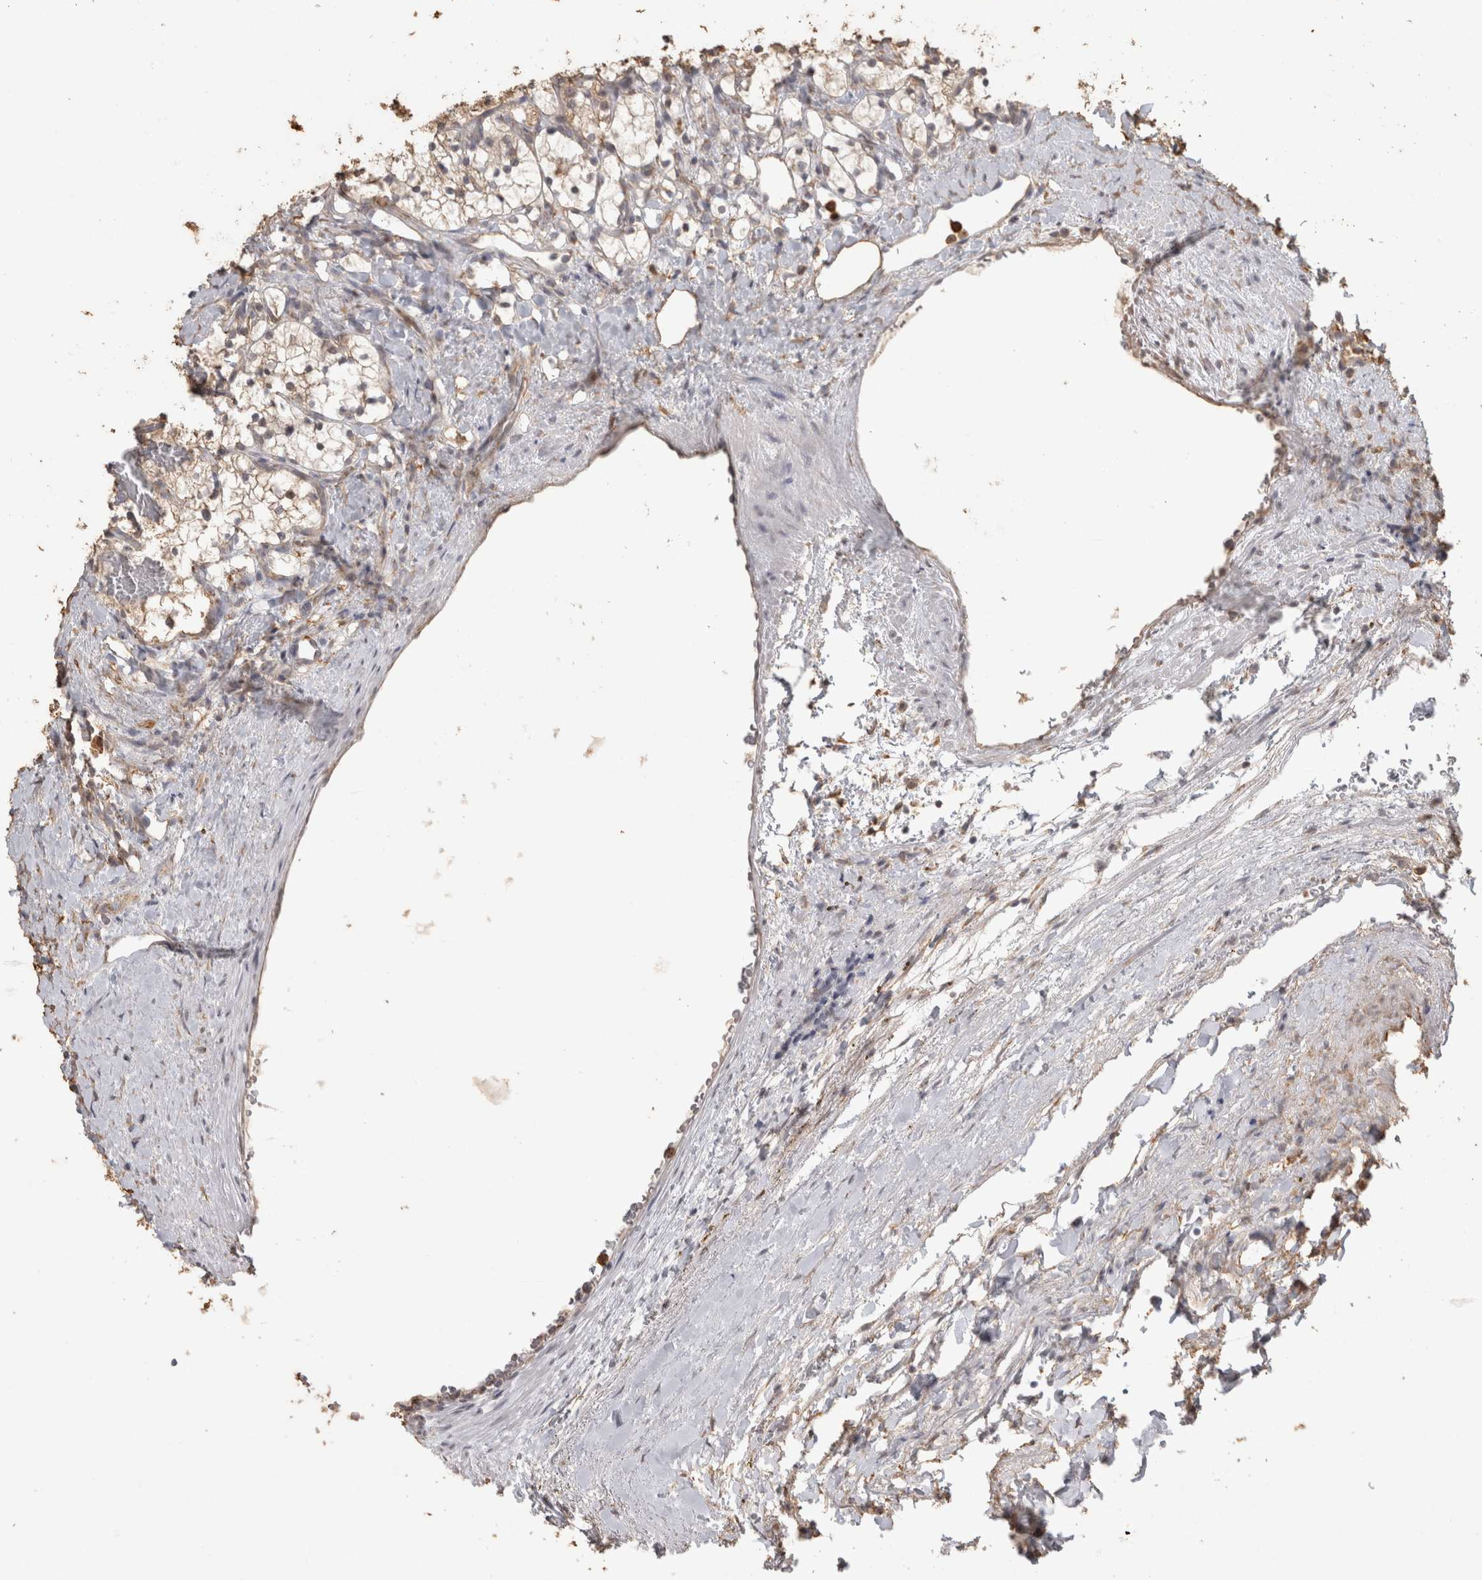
{"staining": {"intensity": "weak", "quantity": ">75%", "location": "cytoplasmic/membranous"}, "tissue": "renal cancer", "cell_type": "Tumor cells", "image_type": "cancer", "snomed": [{"axis": "morphology", "description": "Adenocarcinoma, NOS"}, {"axis": "topography", "description": "Kidney"}], "caption": "The micrograph exhibits immunohistochemical staining of renal adenocarcinoma. There is weak cytoplasmic/membranous expression is seen in approximately >75% of tumor cells. (Brightfield microscopy of DAB IHC at high magnification).", "gene": "REPS2", "patient": {"sex": "female", "age": 69}}